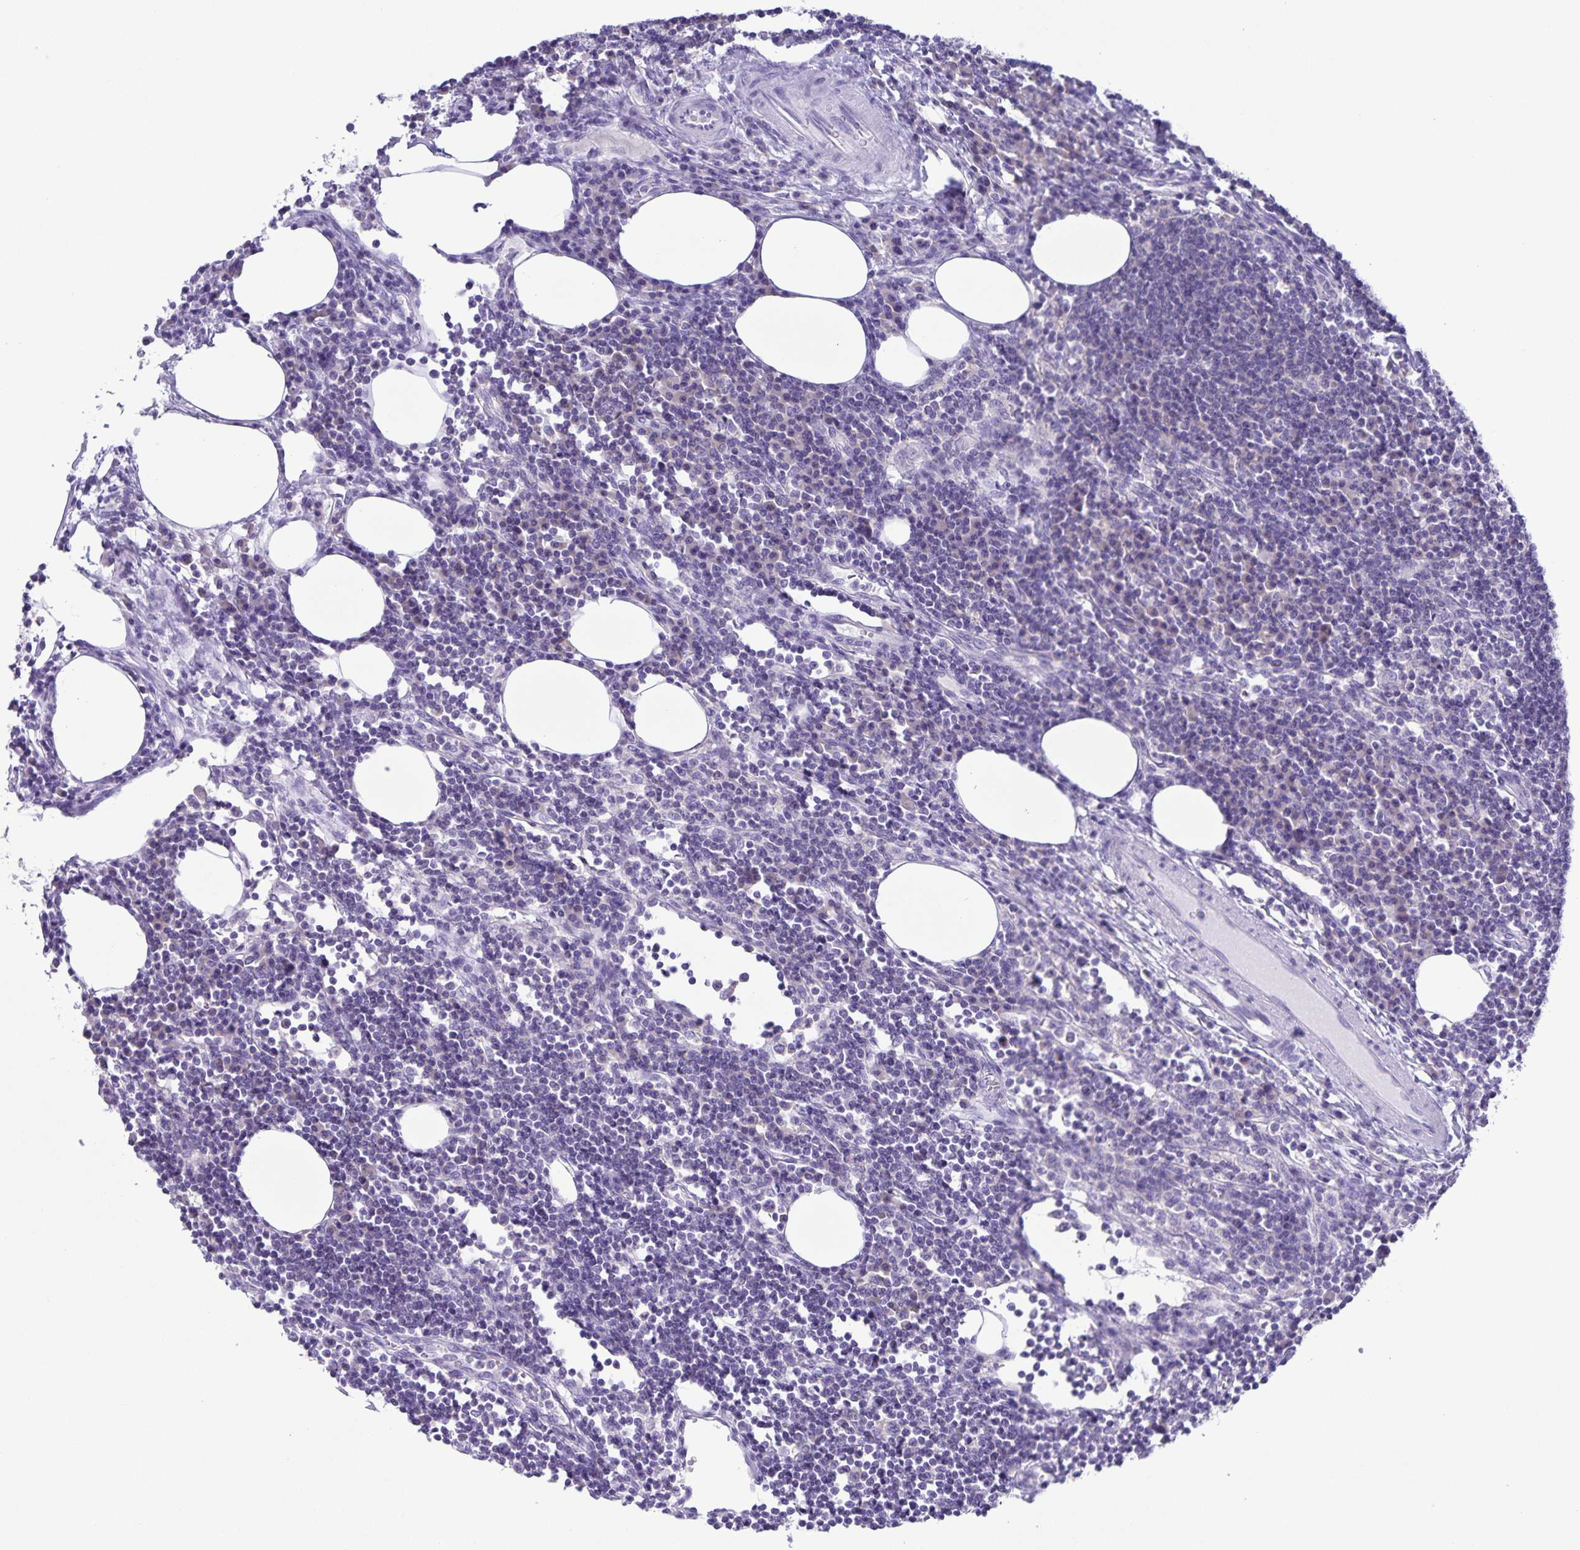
{"staining": {"intensity": "negative", "quantity": "none", "location": "none"}, "tissue": "lymph node", "cell_type": "Germinal center cells", "image_type": "normal", "snomed": [{"axis": "morphology", "description": "Normal tissue, NOS"}, {"axis": "topography", "description": "Lymph node"}], "caption": "DAB immunohistochemical staining of benign human lymph node demonstrates no significant expression in germinal center cells.", "gene": "CAPSL", "patient": {"sex": "male", "age": 67}}